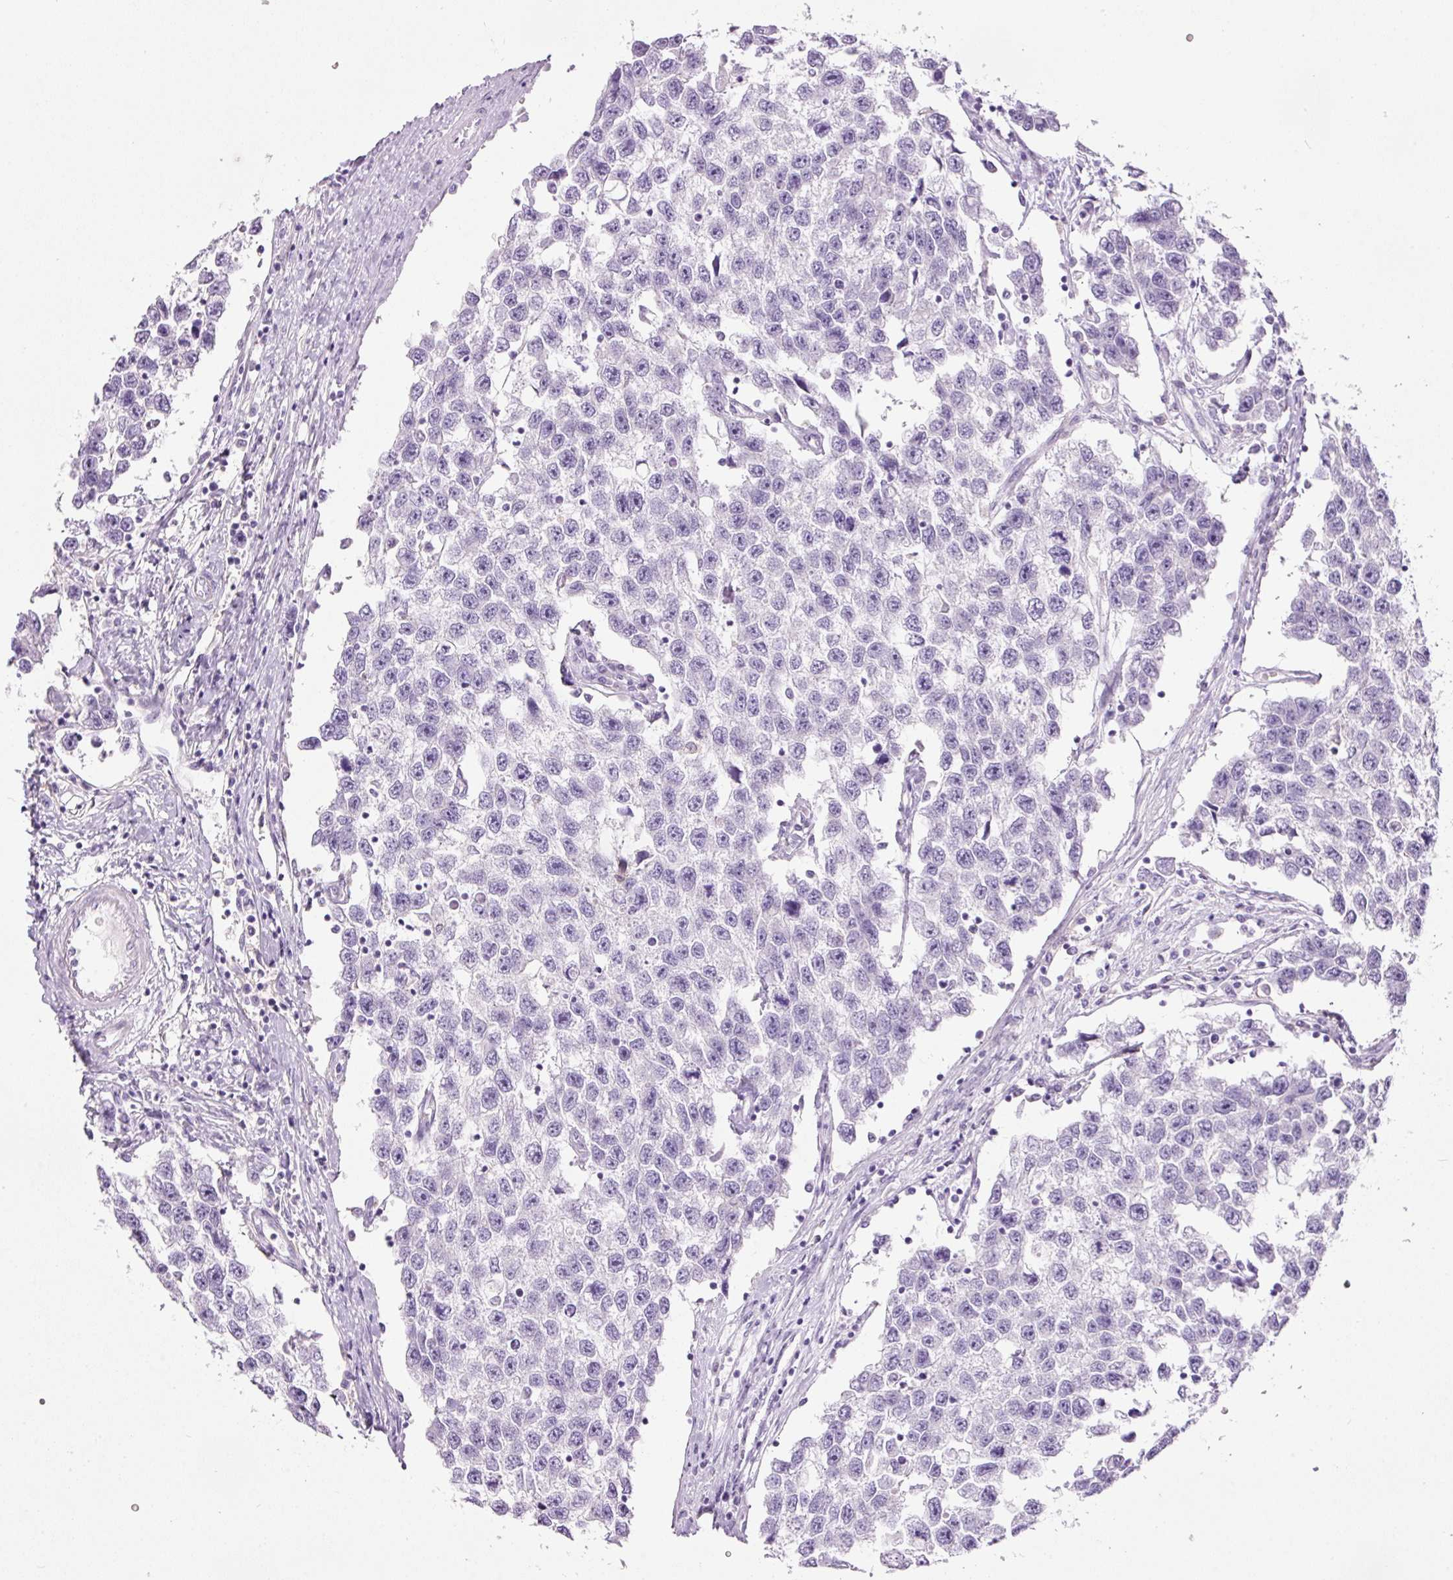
{"staining": {"intensity": "negative", "quantity": "none", "location": "none"}, "tissue": "testis cancer", "cell_type": "Tumor cells", "image_type": "cancer", "snomed": [{"axis": "morphology", "description": "Seminoma, NOS"}, {"axis": "topography", "description": "Testis"}], "caption": "Histopathology image shows no significant protein expression in tumor cells of testis cancer.", "gene": "SRC", "patient": {"sex": "male", "age": 33}}